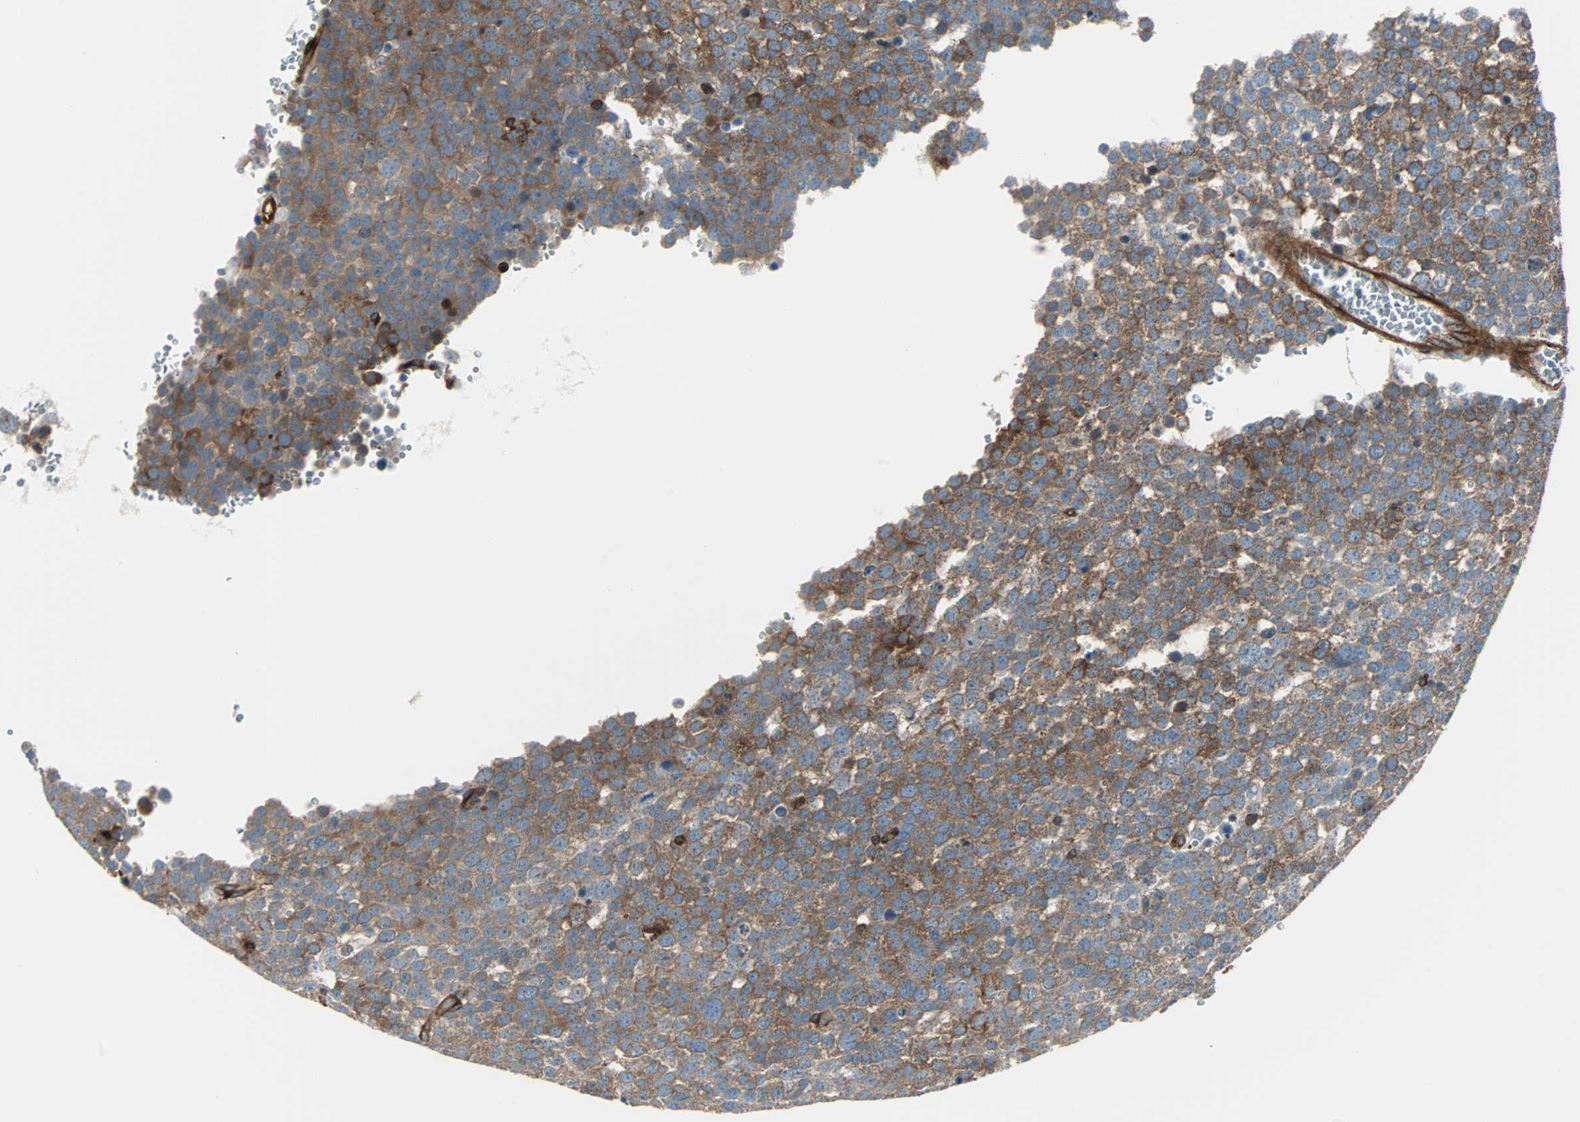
{"staining": {"intensity": "strong", "quantity": ">75%", "location": "cytoplasmic/membranous"}, "tissue": "testis cancer", "cell_type": "Tumor cells", "image_type": "cancer", "snomed": [{"axis": "morphology", "description": "Seminoma, NOS"}, {"axis": "topography", "description": "Testis"}], "caption": "This photomicrograph shows testis cancer (seminoma) stained with immunohistochemistry (IHC) to label a protein in brown. The cytoplasmic/membranous of tumor cells show strong positivity for the protein. Nuclei are counter-stained blue.", "gene": "RELA", "patient": {"sex": "male", "age": 71}}